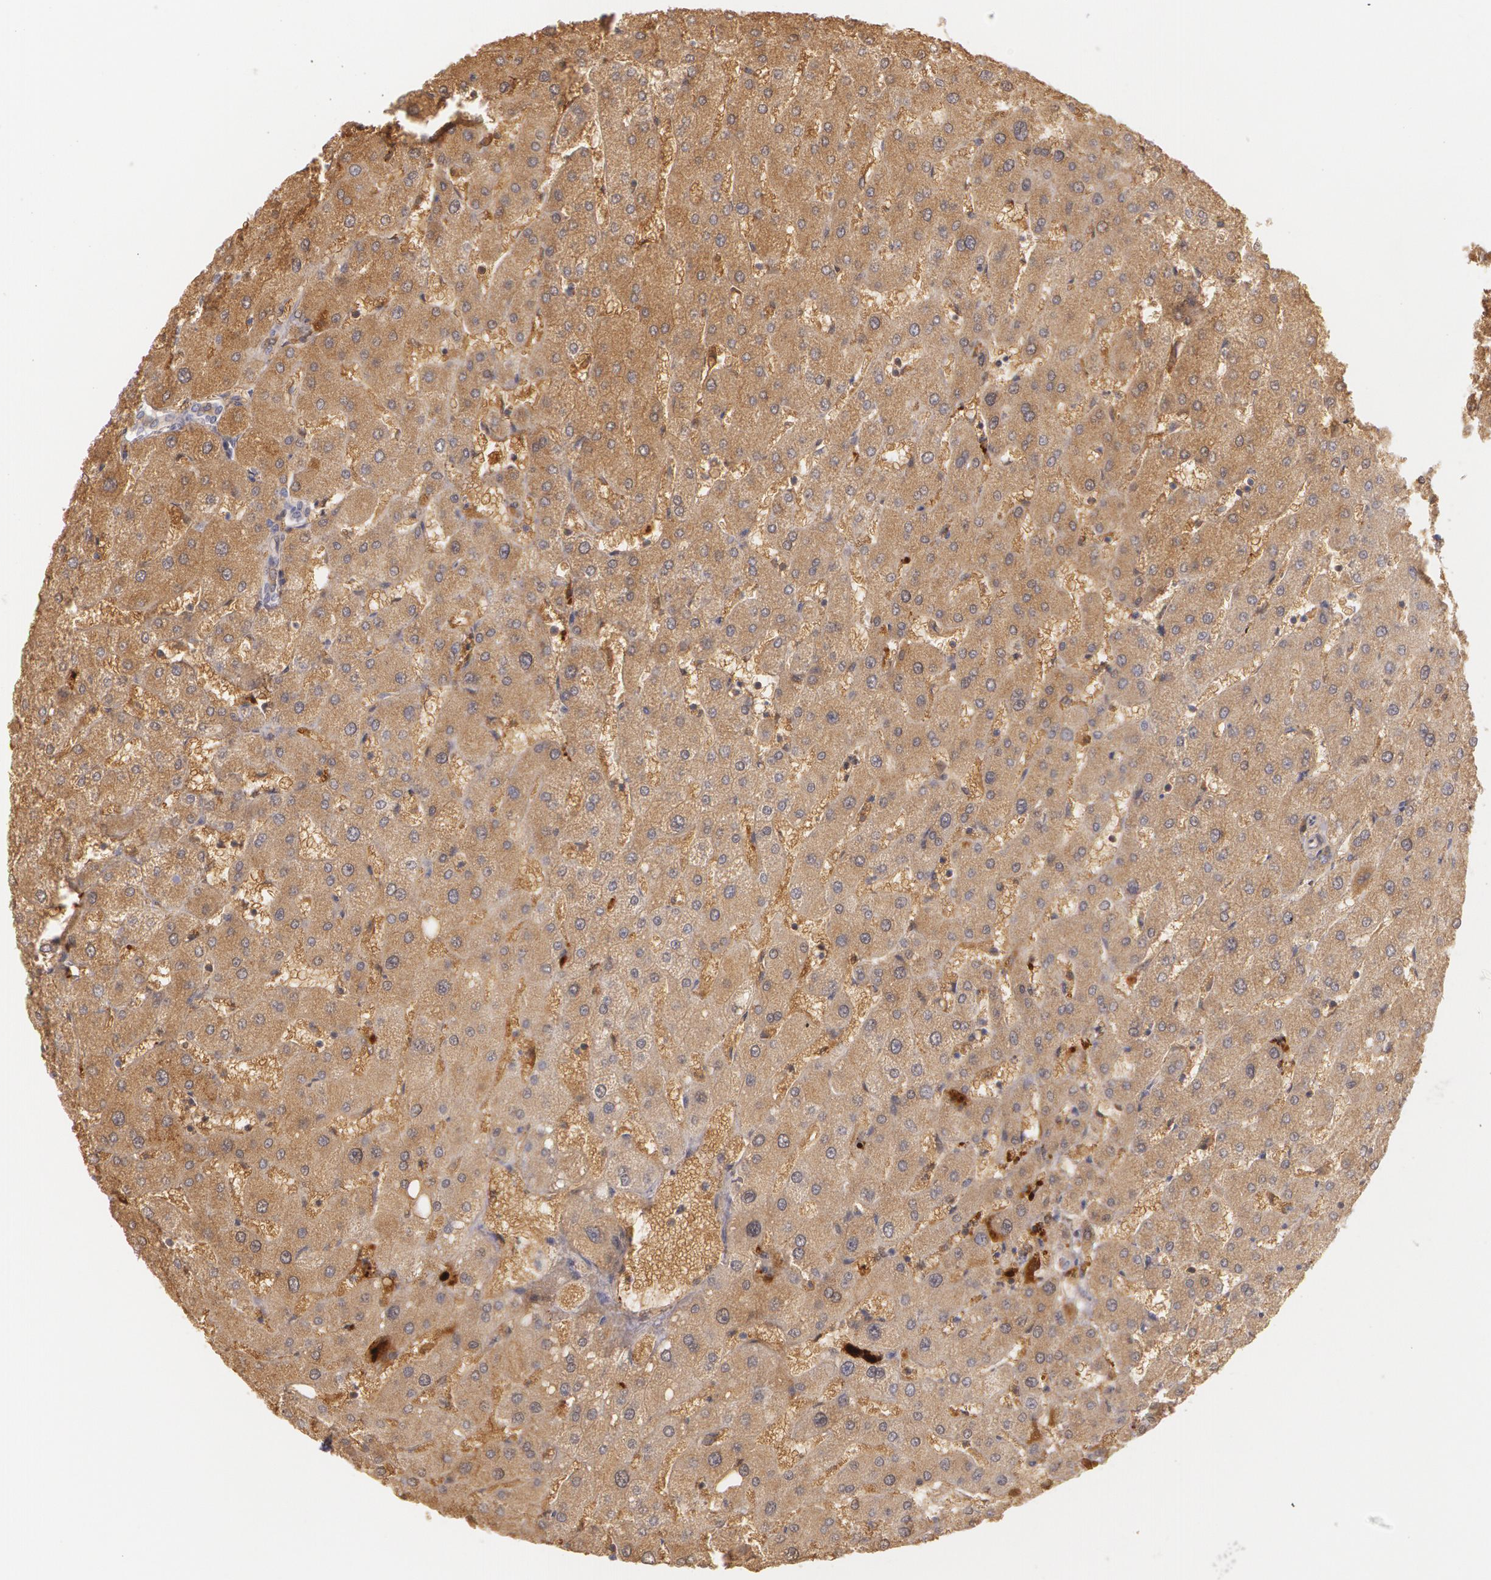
{"staining": {"intensity": "weak", "quantity": "<25%", "location": "cytoplasmic/membranous"}, "tissue": "liver", "cell_type": "Cholangiocytes", "image_type": "normal", "snomed": [{"axis": "morphology", "description": "Normal tissue, NOS"}, {"axis": "topography", "description": "Liver"}], "caption": "Liver stained for a protein using IHC exhibits no expression cholangiocytes.", "gene": "LBP", "patient": {"sex": "male", "age": 67}}